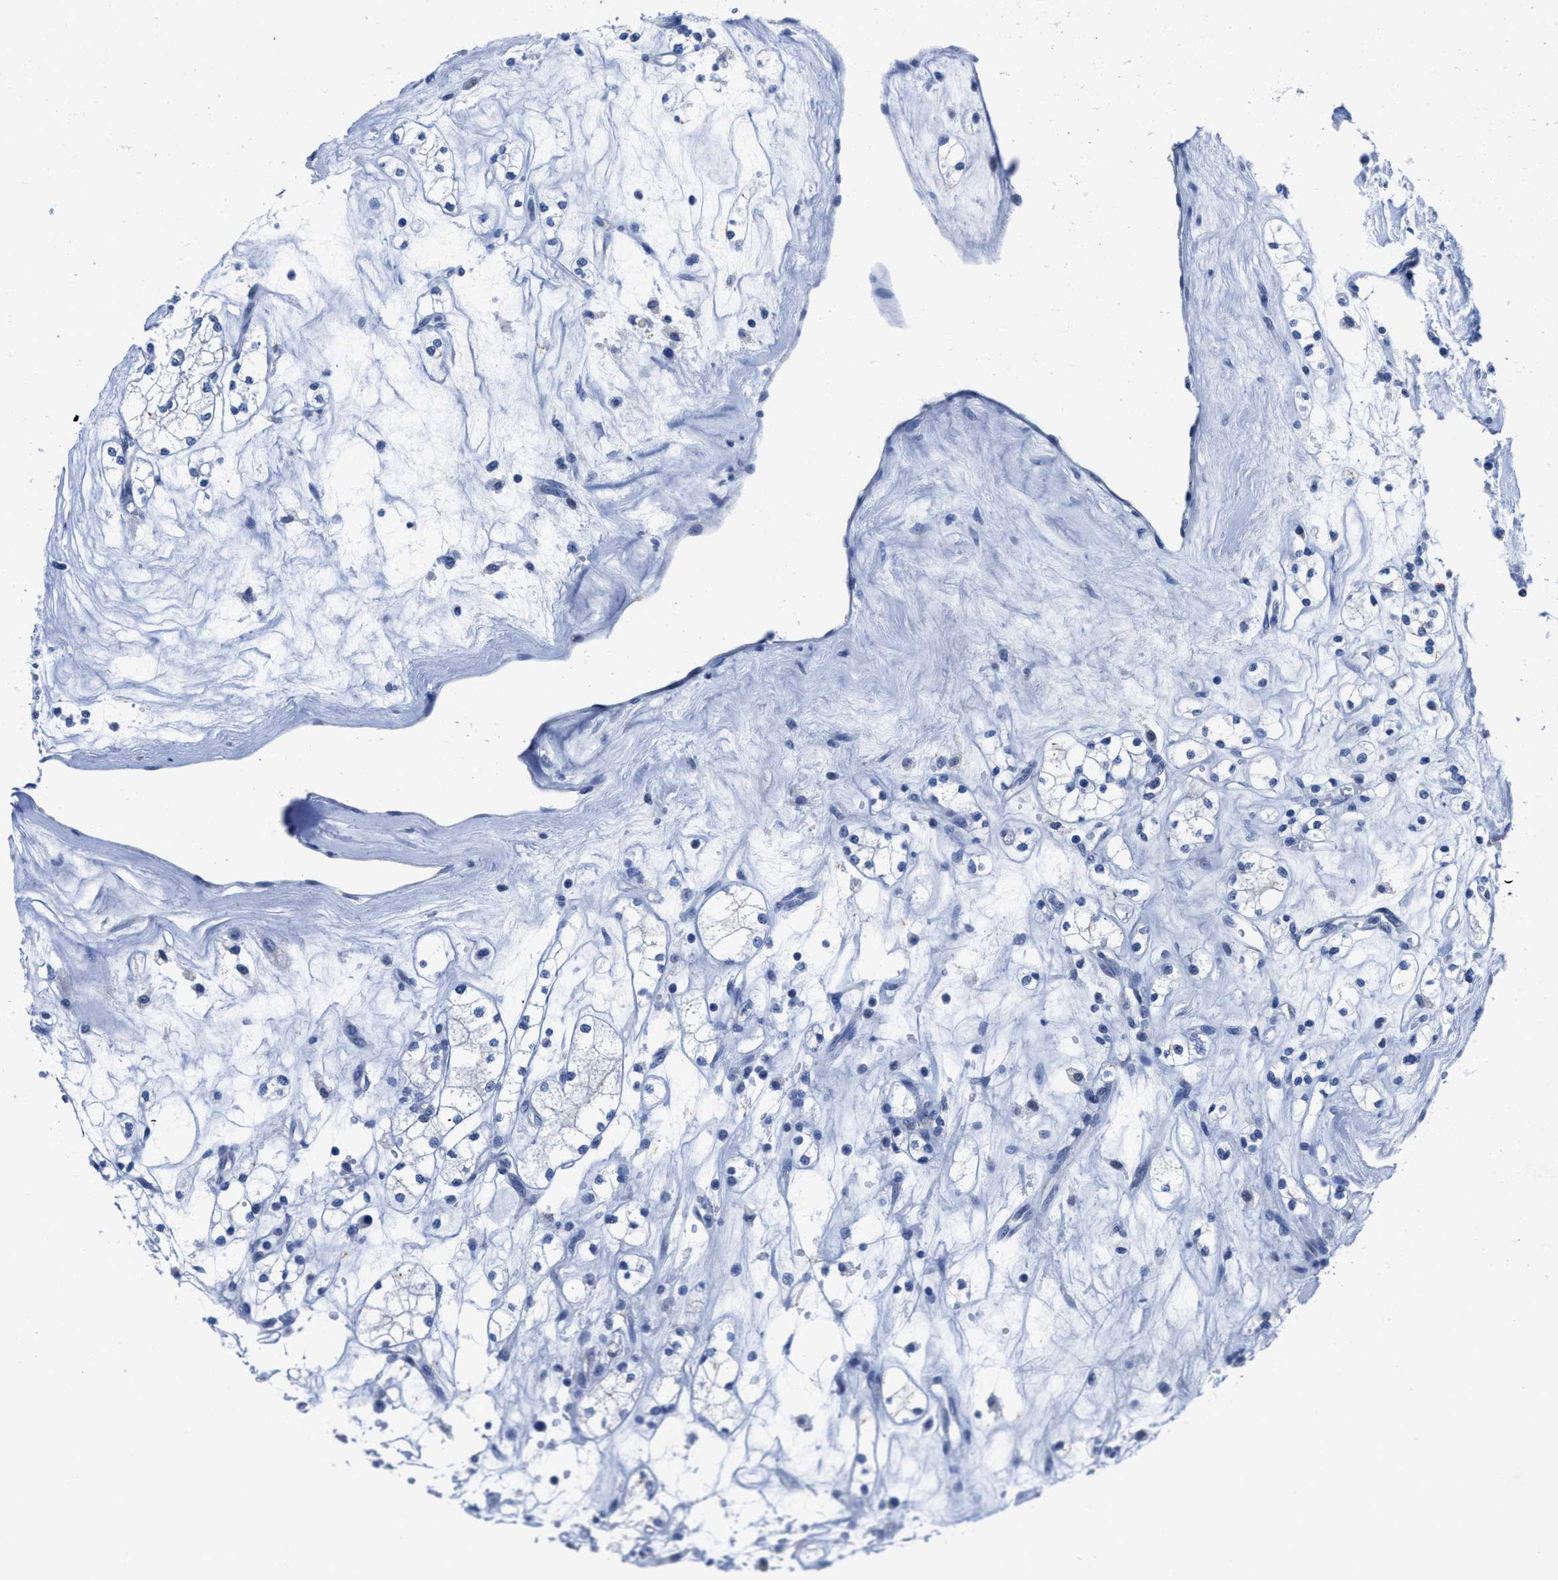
{"staining": {"intensity": "negative", "quantity": "none", "location": "none"}, "tissue": "renal cancer", "cell_type": "Tumor cells", "image_type": "cancer", "snomed": [{"axis": "morphology", "description": "Adenocarcinoma, NOS"}, {"axis": "topography", "description": "Kidney"}], "caption": "This micrograph is of renal adenocarcinoma stained with IHC to label a protein in brown with the nuclei are counter-stained blue. There is no staining in tumor cells.", "gene": "HOOK1", "patient": {"sex": "male", "age": 77}}